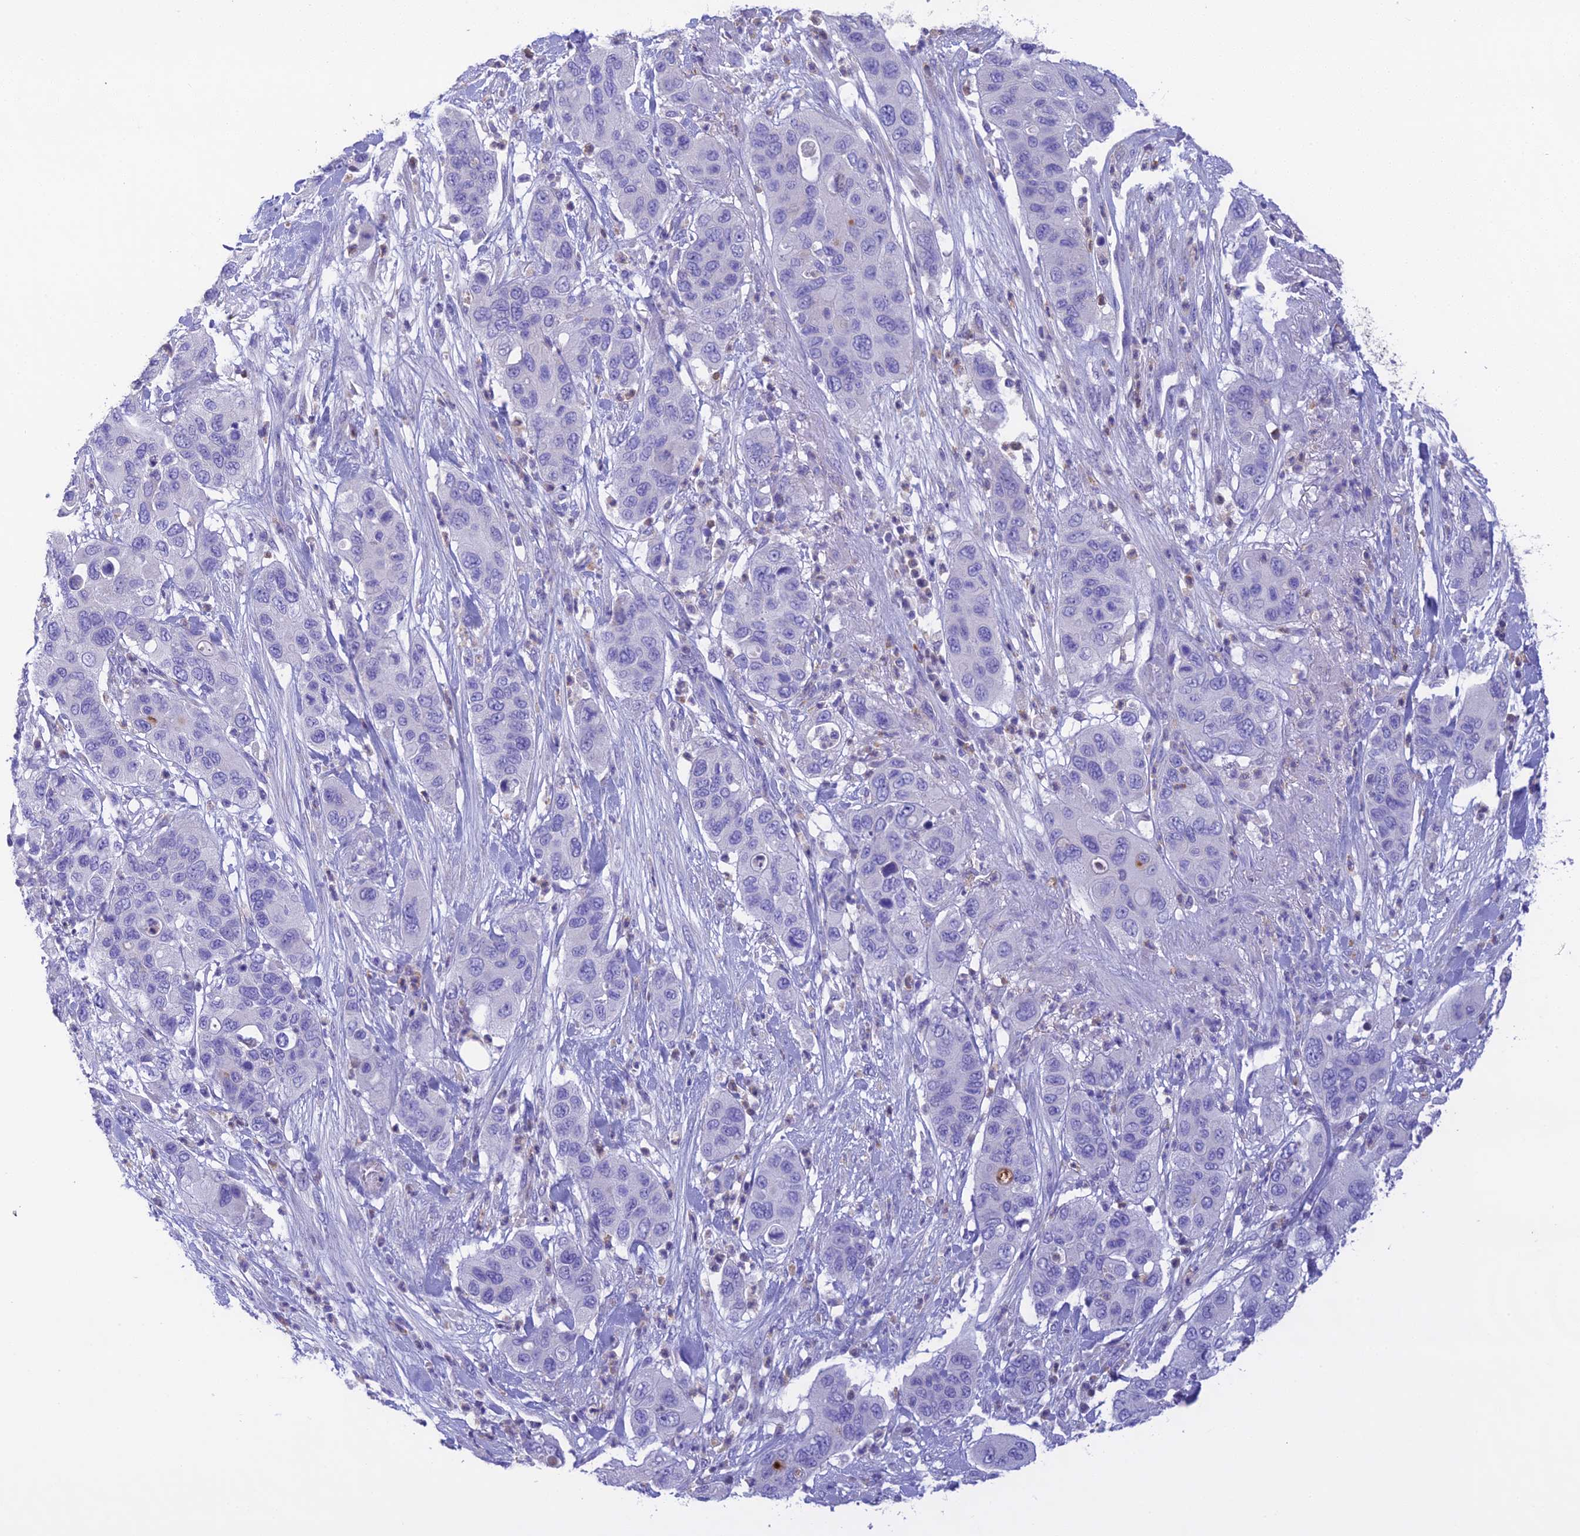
{"staining": {"intensity": "negative", "quantity": "none", "location": "none"}, "tissue": "pancreatic cancer", "cell_type": "Tumor cells", "image_type": "cancer", "snomed": [{"axis": "morphology", "description": "Adenocarcinoma, NOS"}, {"axis": "topography", "description": "Pancreas"}], "caption": "High power microscopy histopathology image of an immunohistochemistry (IHC) image of pancreatic cancer, revealing no significant staining in tumor cells. (Stains: DAB IHC with hematoxylin counter stain, Microscopy: brightfield microscopy at high magnification).", "gene": "KIAA0408", "patient": {"sex": "female", "age": 71}}